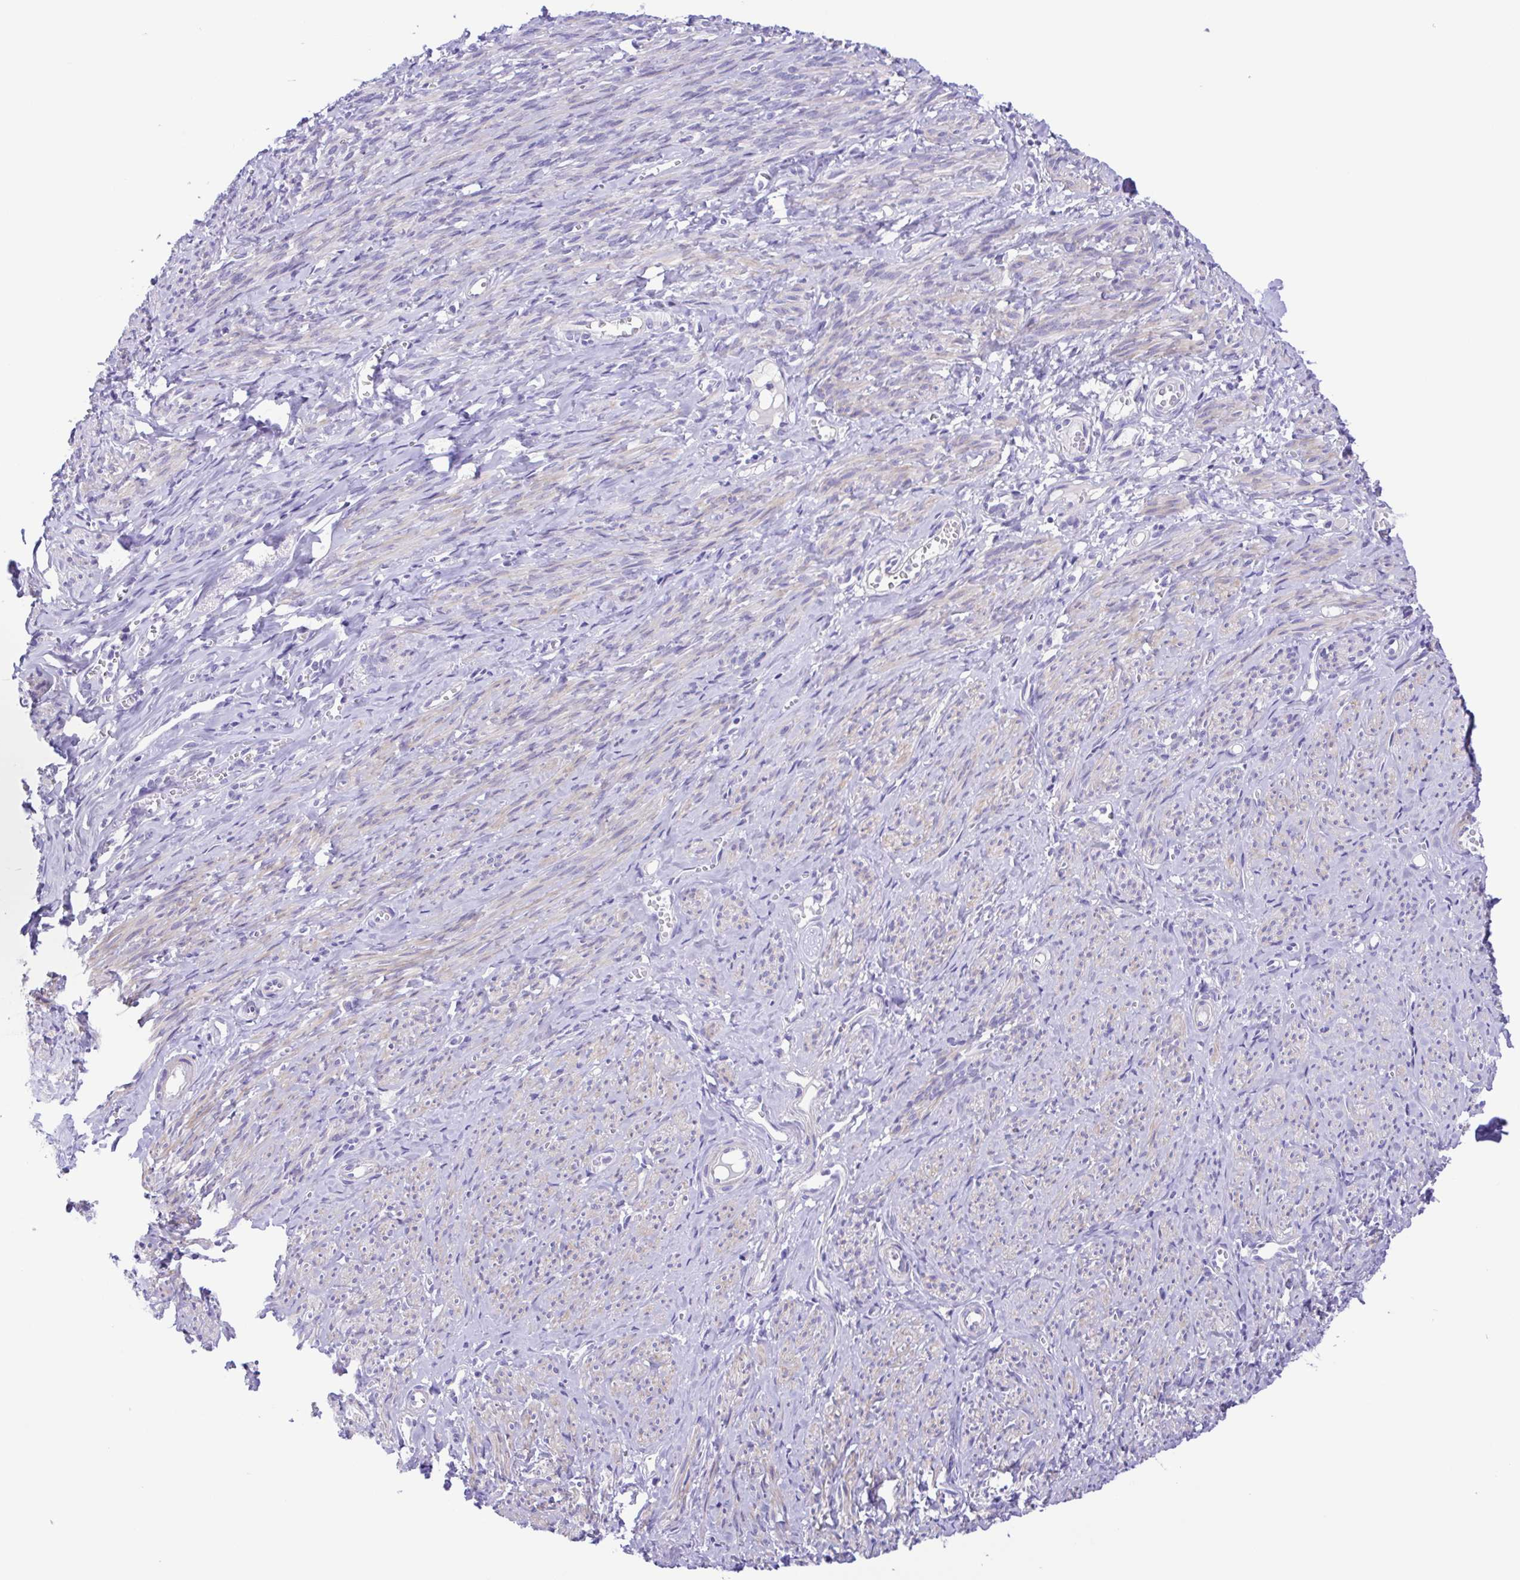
{"staining": {"intensity": "weak", "quantity": "25%-75%", "location": "cytoplasmic/membranous"}, "tissue": "smooth muscle", "cell_type": "Smooth muscle cells", "image_type": "normal", "snomed": [{"axis": "morphology", "description": "Normal tissue, NOS"}, {"axis": "topography", "description": "Smooth muscle"}], "caption": "A high-resolution histopathology image shows immunohistochemistry staining of unremarkable smooth muscle, which shows weak cytoplasmic/membranous staining in about 25%-75% of smooth muscle cells. Immunohistochemistry stains the protein in brown and the nuclei are stained blue.", "gene": "ISM2", "patient": {"sex": "female", "age": 65}}